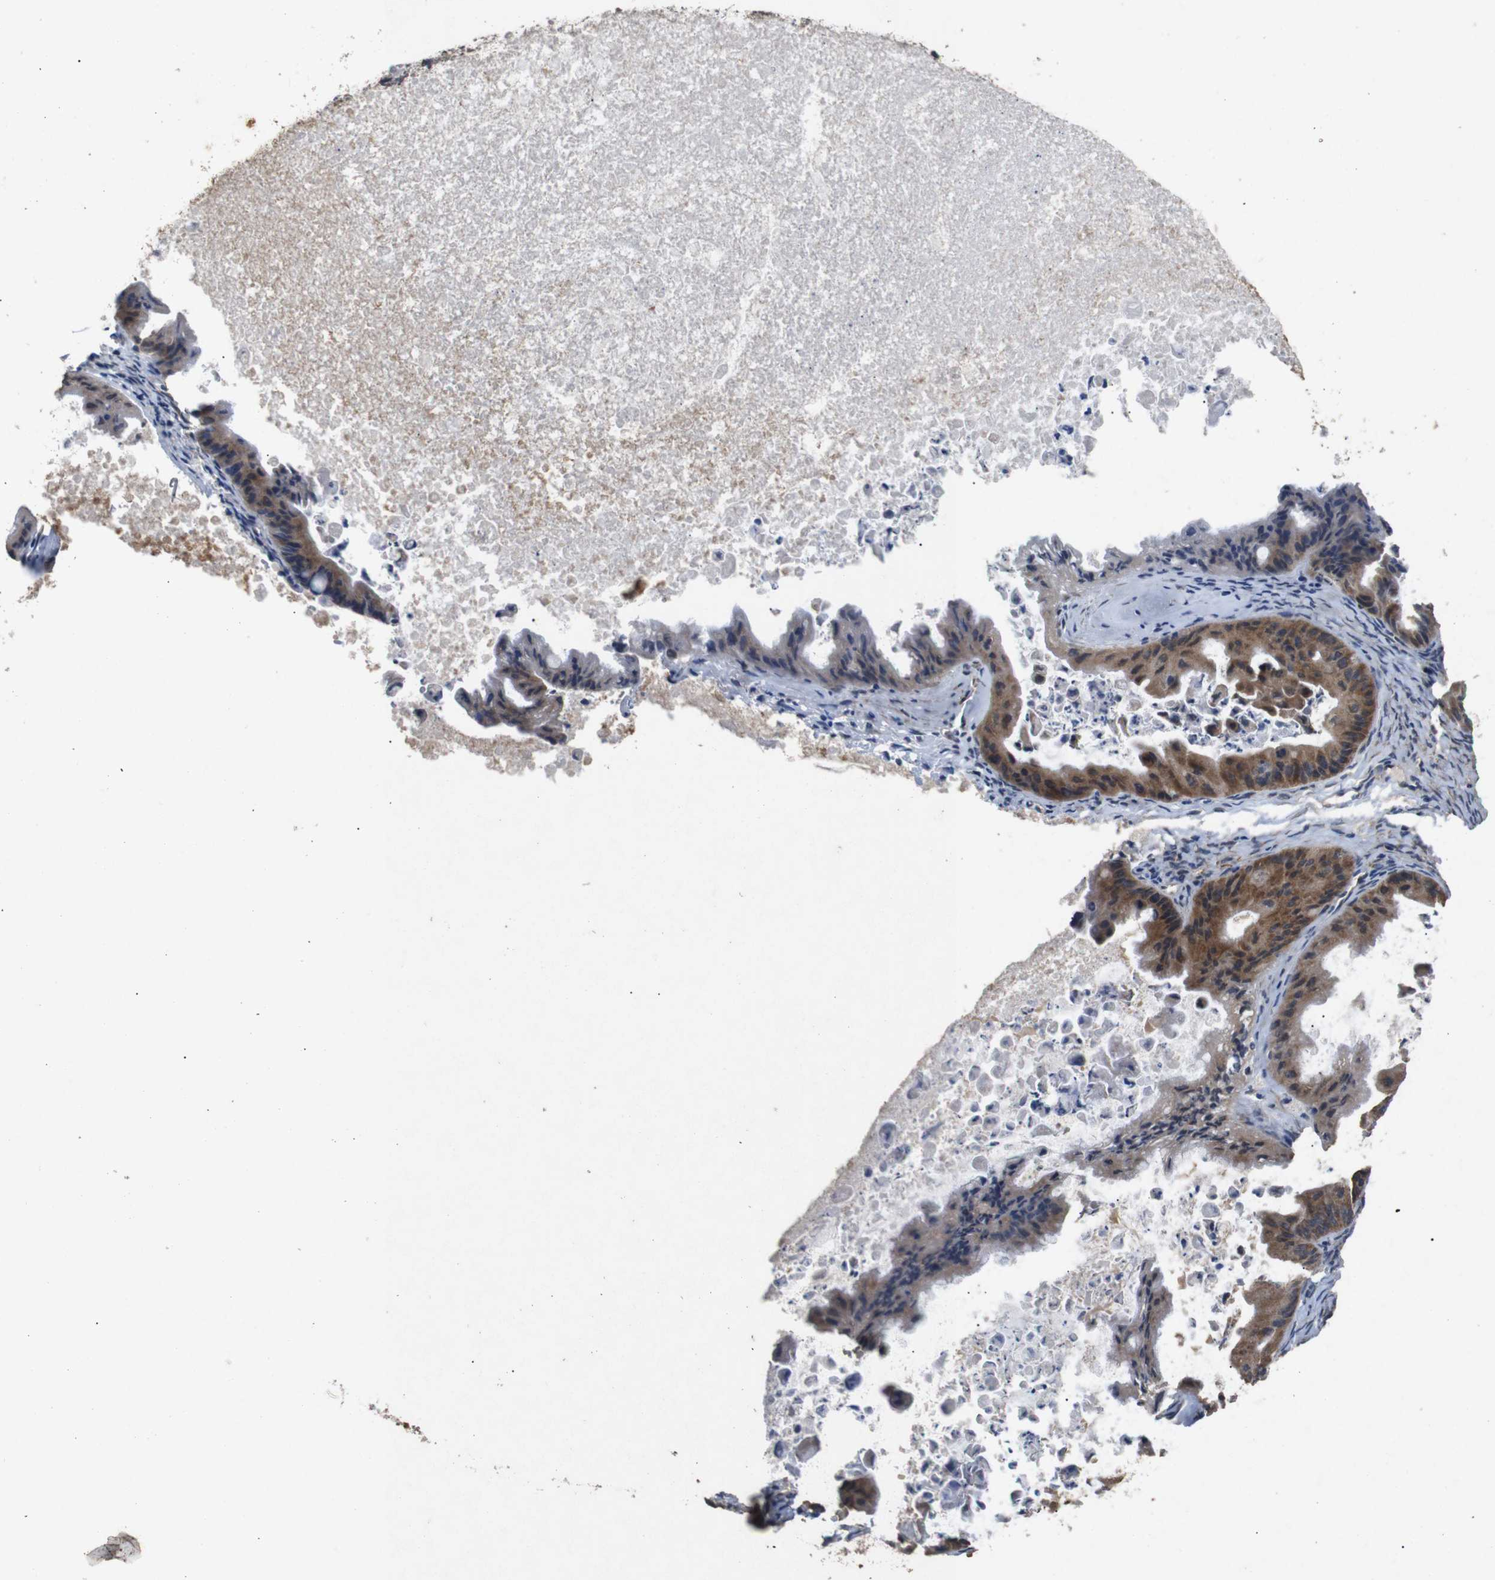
{"staining": {"intensity": "moderate", "quantity": ">75%", "location": "cytoplasmic/membranous"}, "tissue": "ovarian cancer", "cell_type": "Tumor cells", "image_type": "cancer", "snomed": [{"axis": "morphology", "description": "Cystadenocarcinoma, mucinous, NOS"}, {"axis": "topography", "description": "Ovary"}], "caption": "Ovarian cancer stained with DAB (3,3'-diaminobenzidine) immunohistochemistry exhibits medium levels of moderate cytoplasmic/membranous expression in about >75% of tumor cells. (DAB (3,3'-diaminobenzidine) = brown stain, brightfield microscopy at high magnification).", "gene": "BNIP3", "patient": {"sex": "female", "age": 37}}